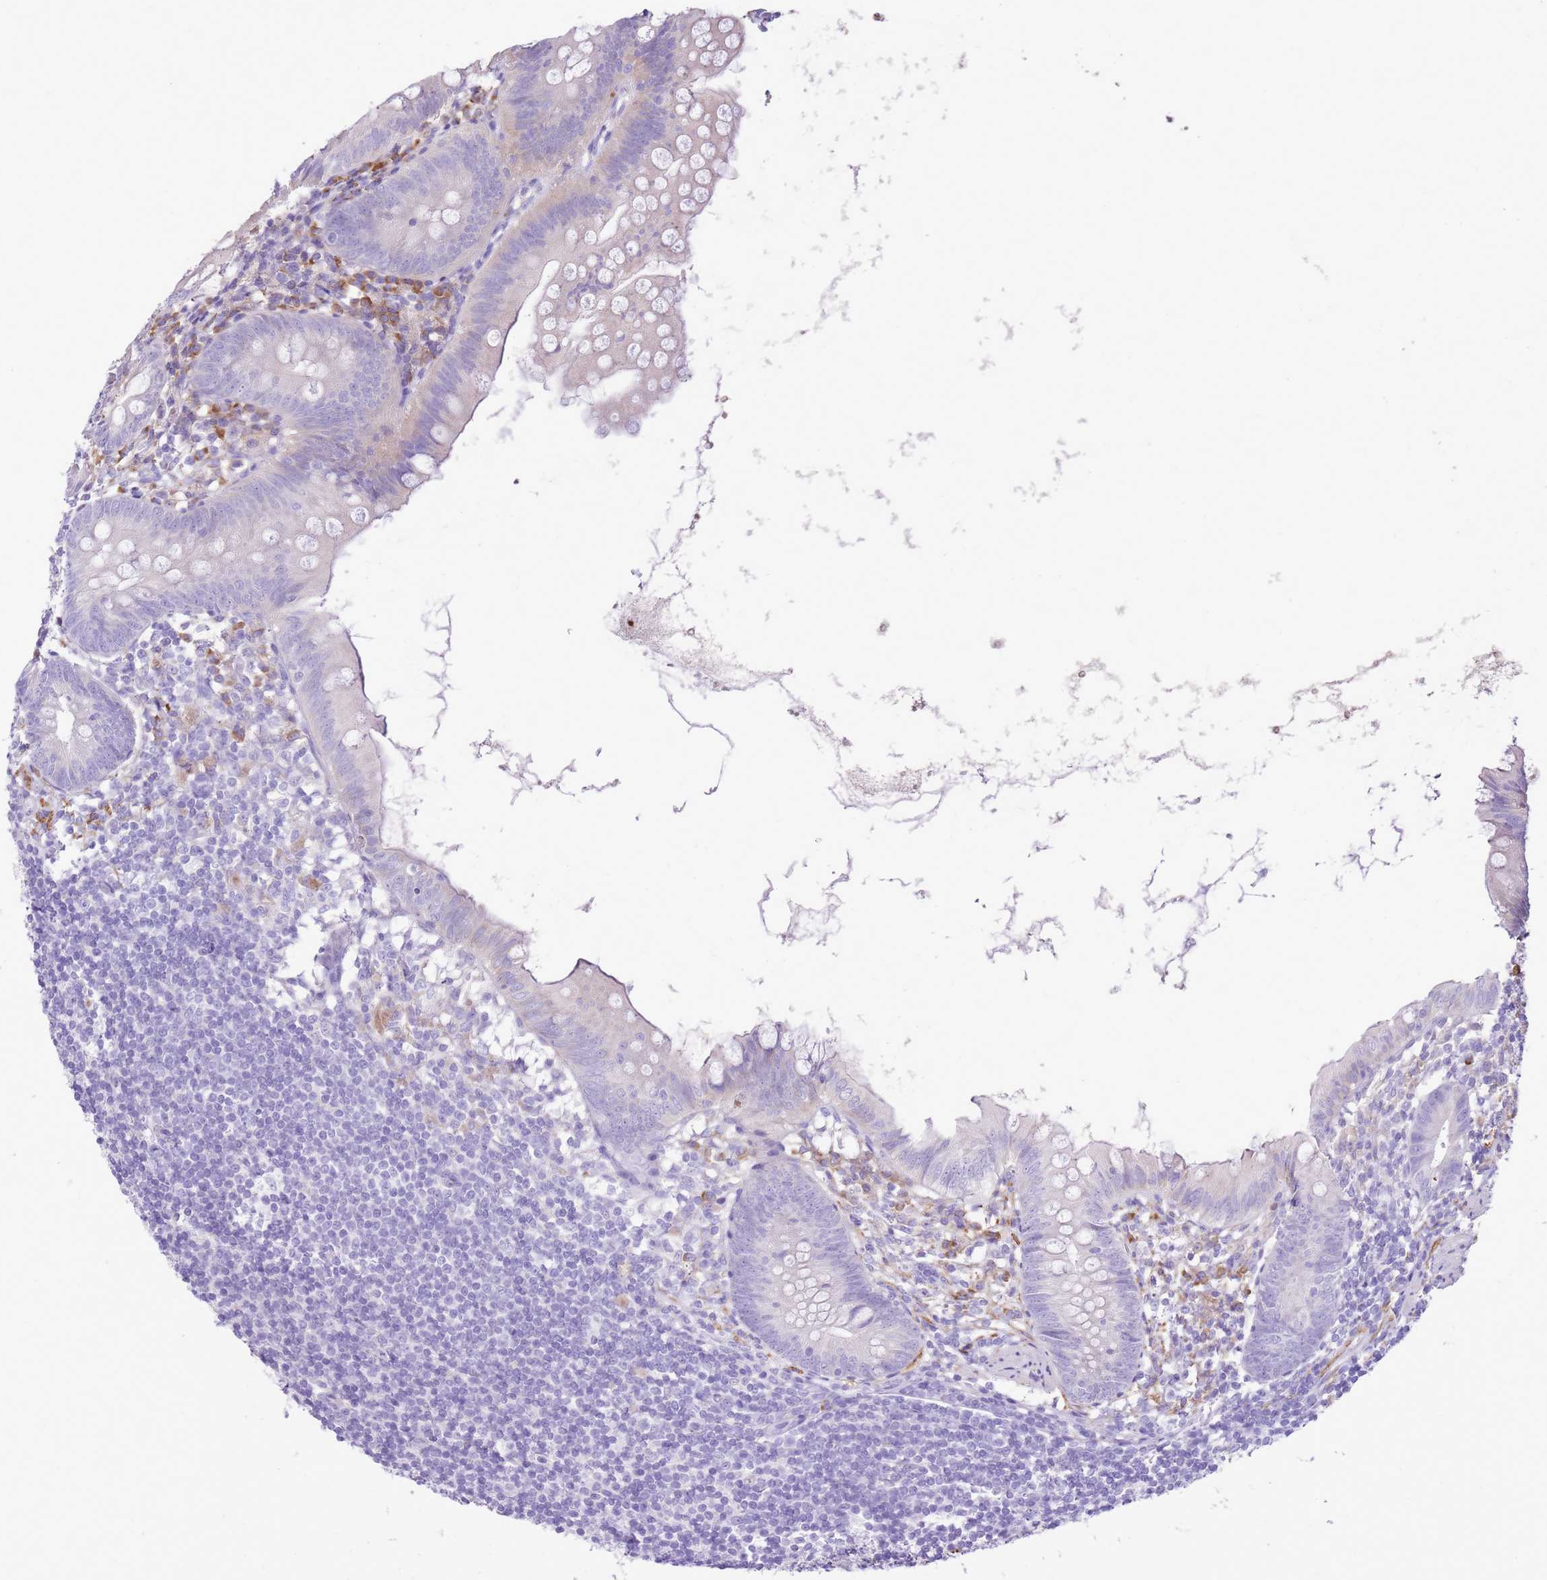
{"staining": {"intensity": "negative", "quantity": "none", "location": "none"}, "tissue": "appendix", "cell_type": "Glandular cells", "image_type": "normal", "snomed": [{"axis": "morphology", "description": "Normal tissue, NOS"}, {"axis": "topography", "description": "Appendix"}], "caption": "This image is of benign appendix stained with IHC to label a protein in brown with the nuclei are counter-stained blue. There is no expression in glandular cells. (DAB immunohistochemistry (IHC) visualized using brightfield microscopy, high magnification).", "gene": "AAR2", "patient": {"sex": "female", "age": 62}}